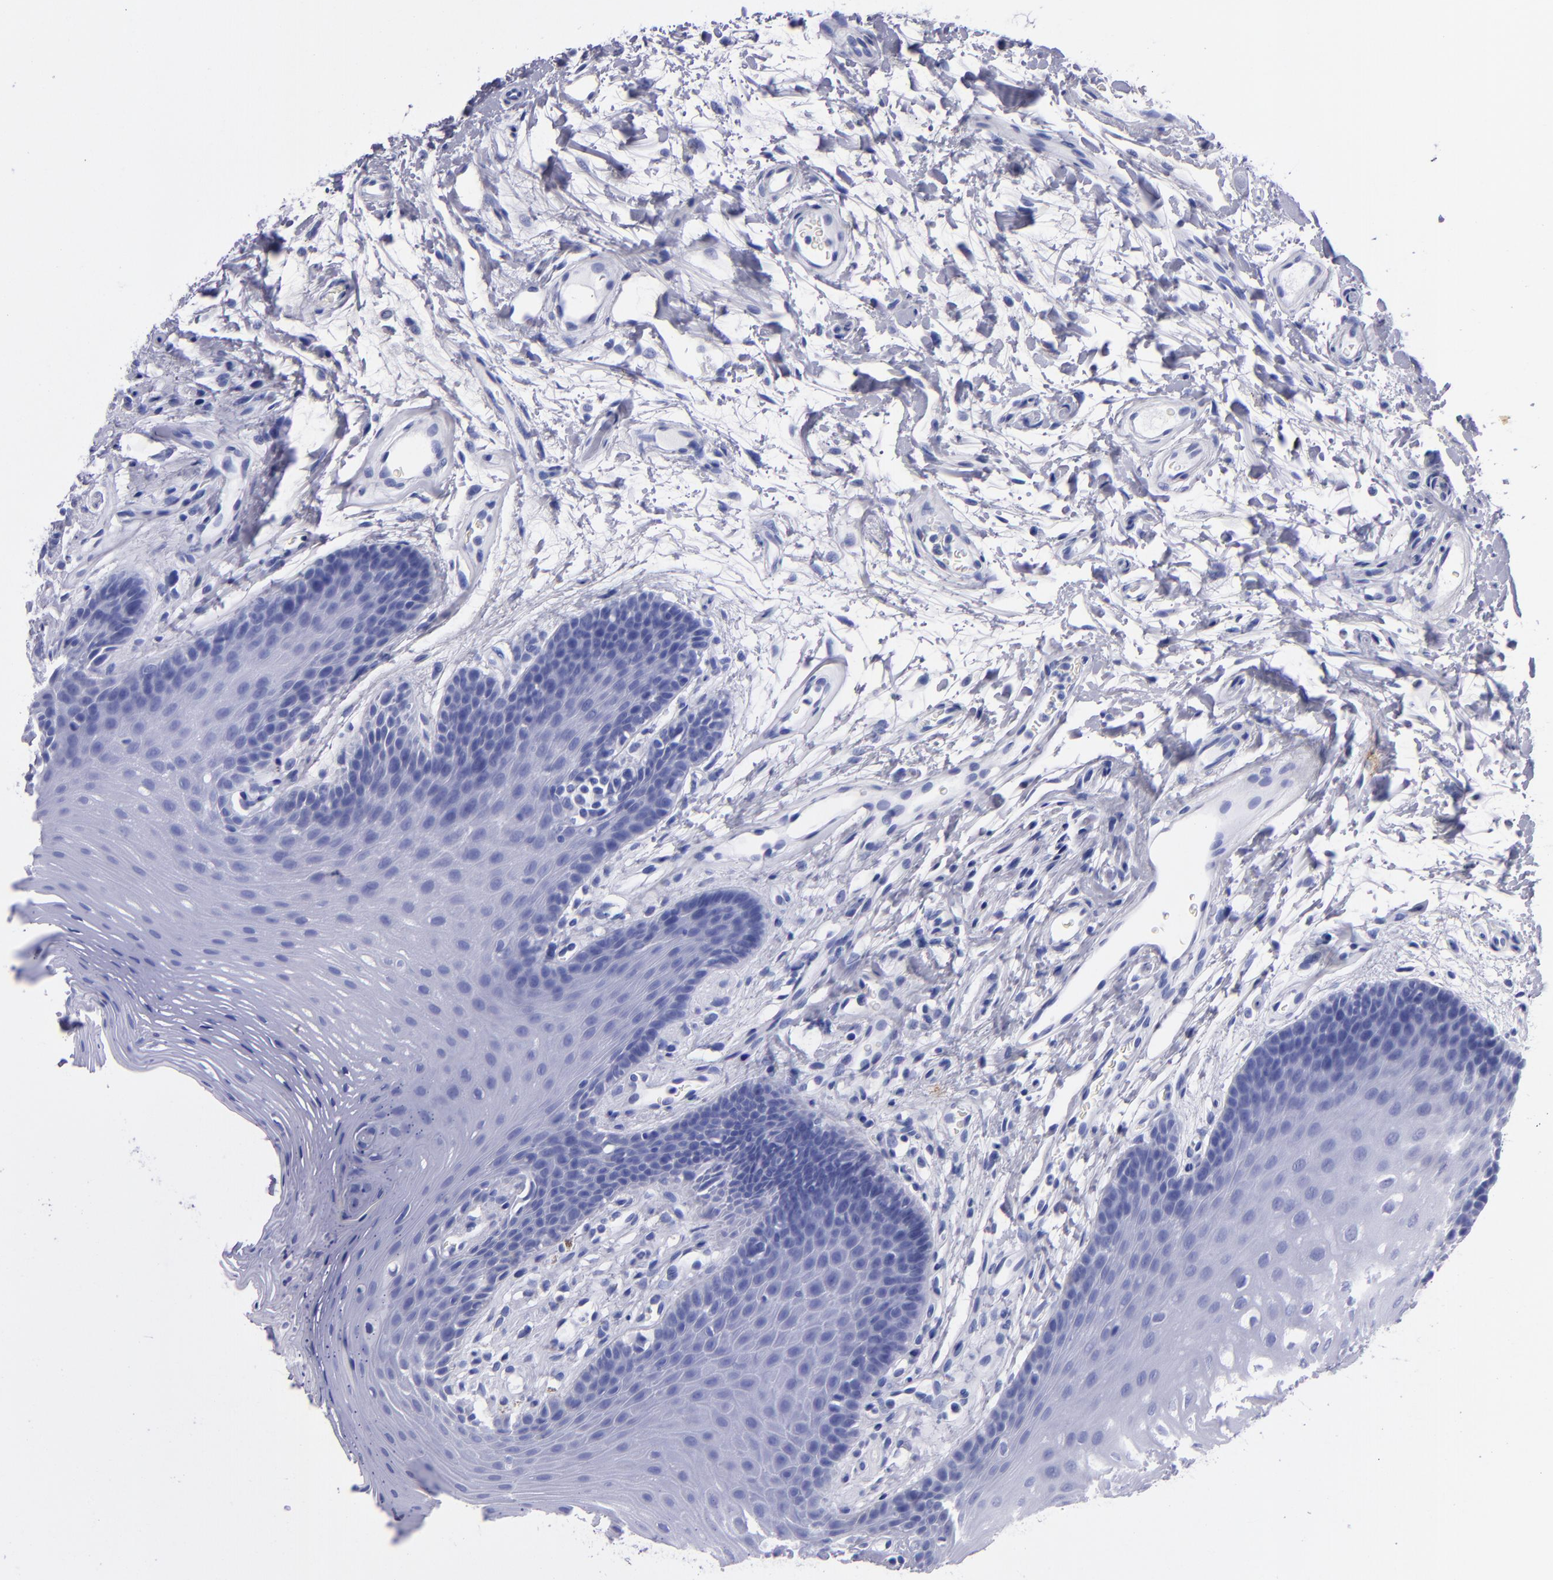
{"staining": {"intensity": "negative", "quantity": "none", "location": "none"}, "tissue": "oral mucosa", "cell_type": "Squamous epithelial cells", "image_type": "normal", "snomed": [{"axis": "morphology", "description": "Normal tissue, NOS"}, {"axis": "topography", "description": "Oral tissue"}], "caption": "This is an immunohistochemistry micrograph of unremarkable human oral mucosa. There is no staining in squamous epithelial cells.", "gene": "CD38", "patient": {"sex": "male", "age": 62}}